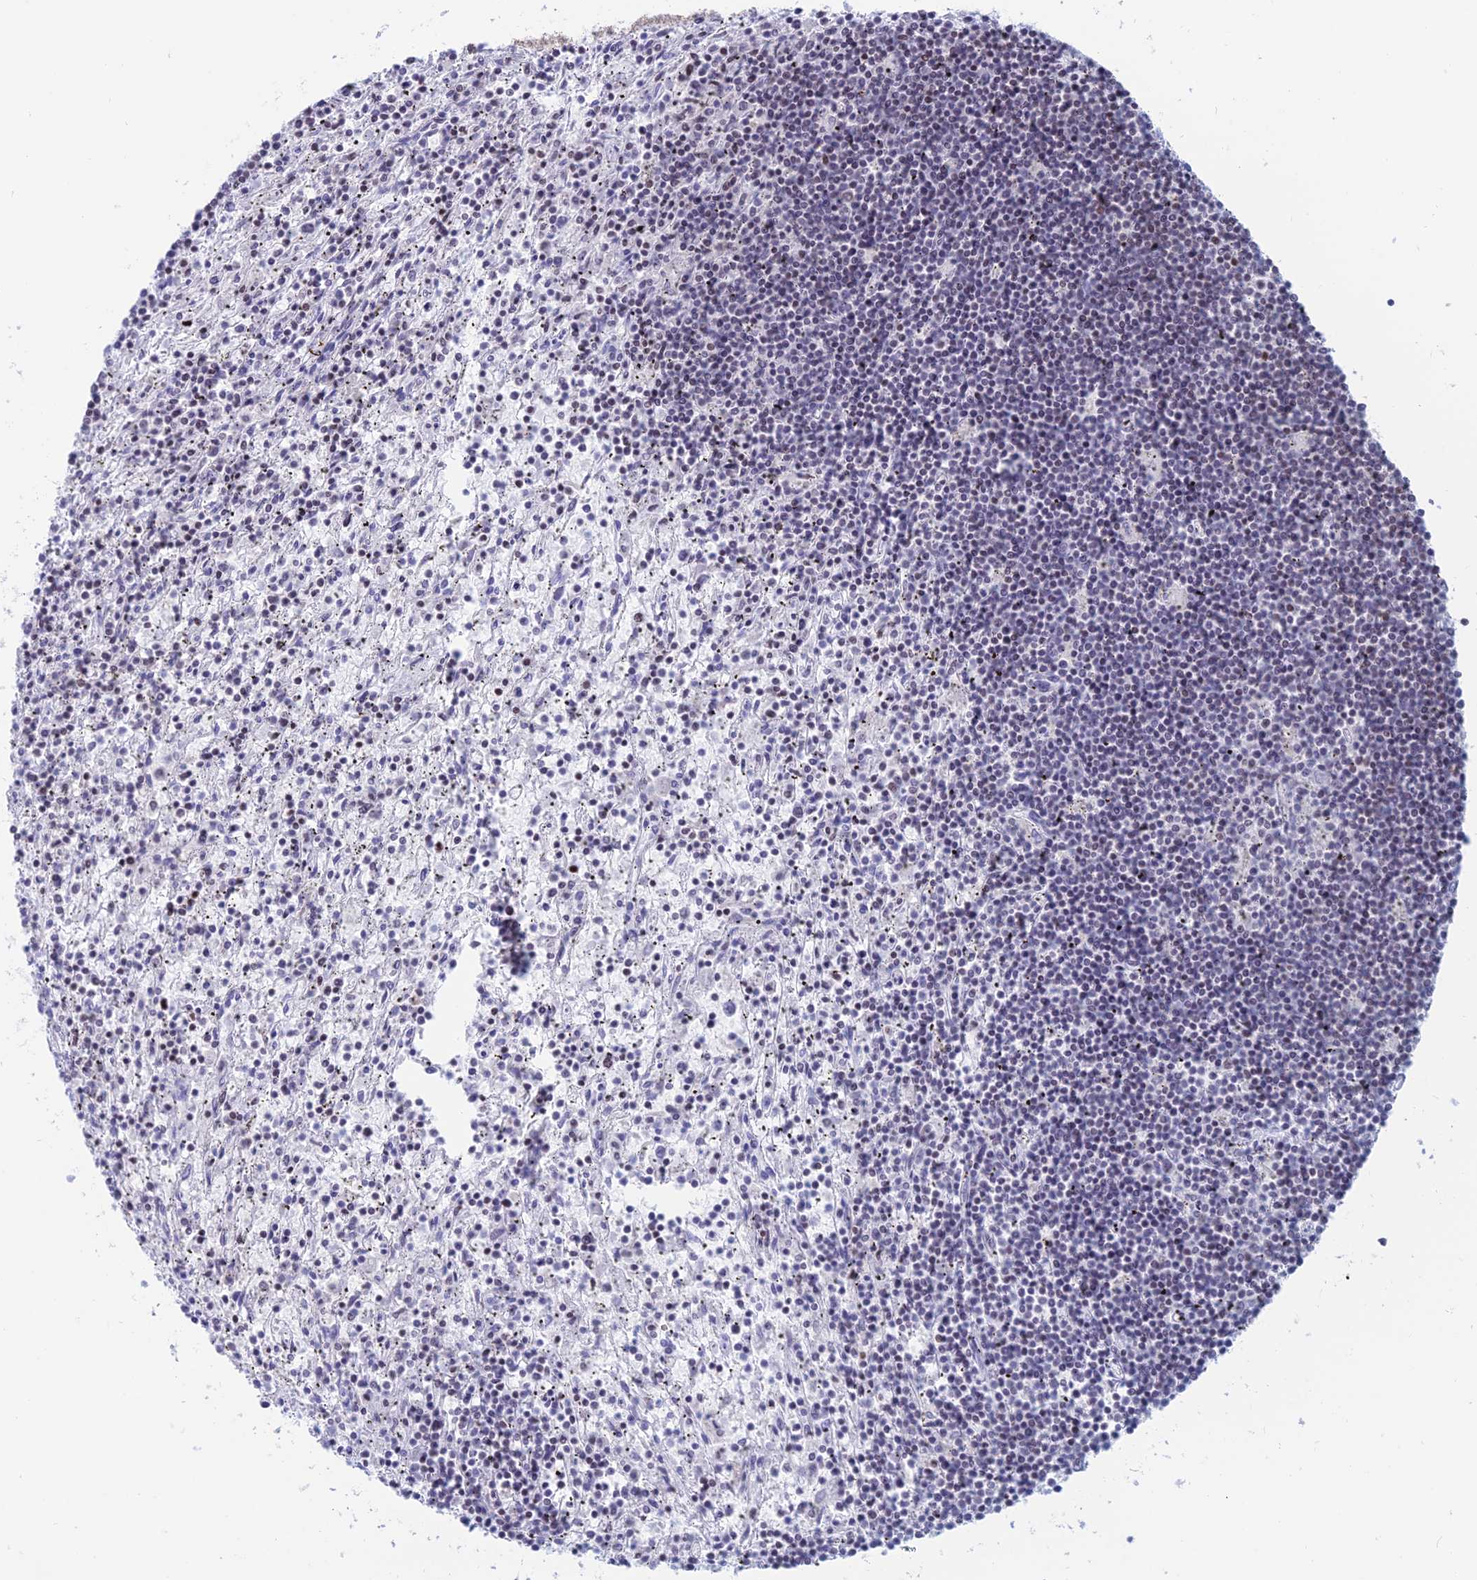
{"staining": {"intensity": "negative", "quantity": "none", "location": "none"}, "tissue": "lymphoma", "cell_type": "Tumor cells", "image_type": "cancer", "snomed": [{"axis": "morphology", "description": "Malignant lymphoma, non-Hodgkin's type, Low grade"}, {"axis": "topography", "description": "Spleen"}], "caption": "A micrograph of human lymphoma is negative for staining in tumor cells. (DAB (3,3'-diaminobenzidine) immunohistochemistry visualized using brightfield microscopy, high magnification).", "gene": "CERS6", "patient": {"sex": "male", "age": 76}}